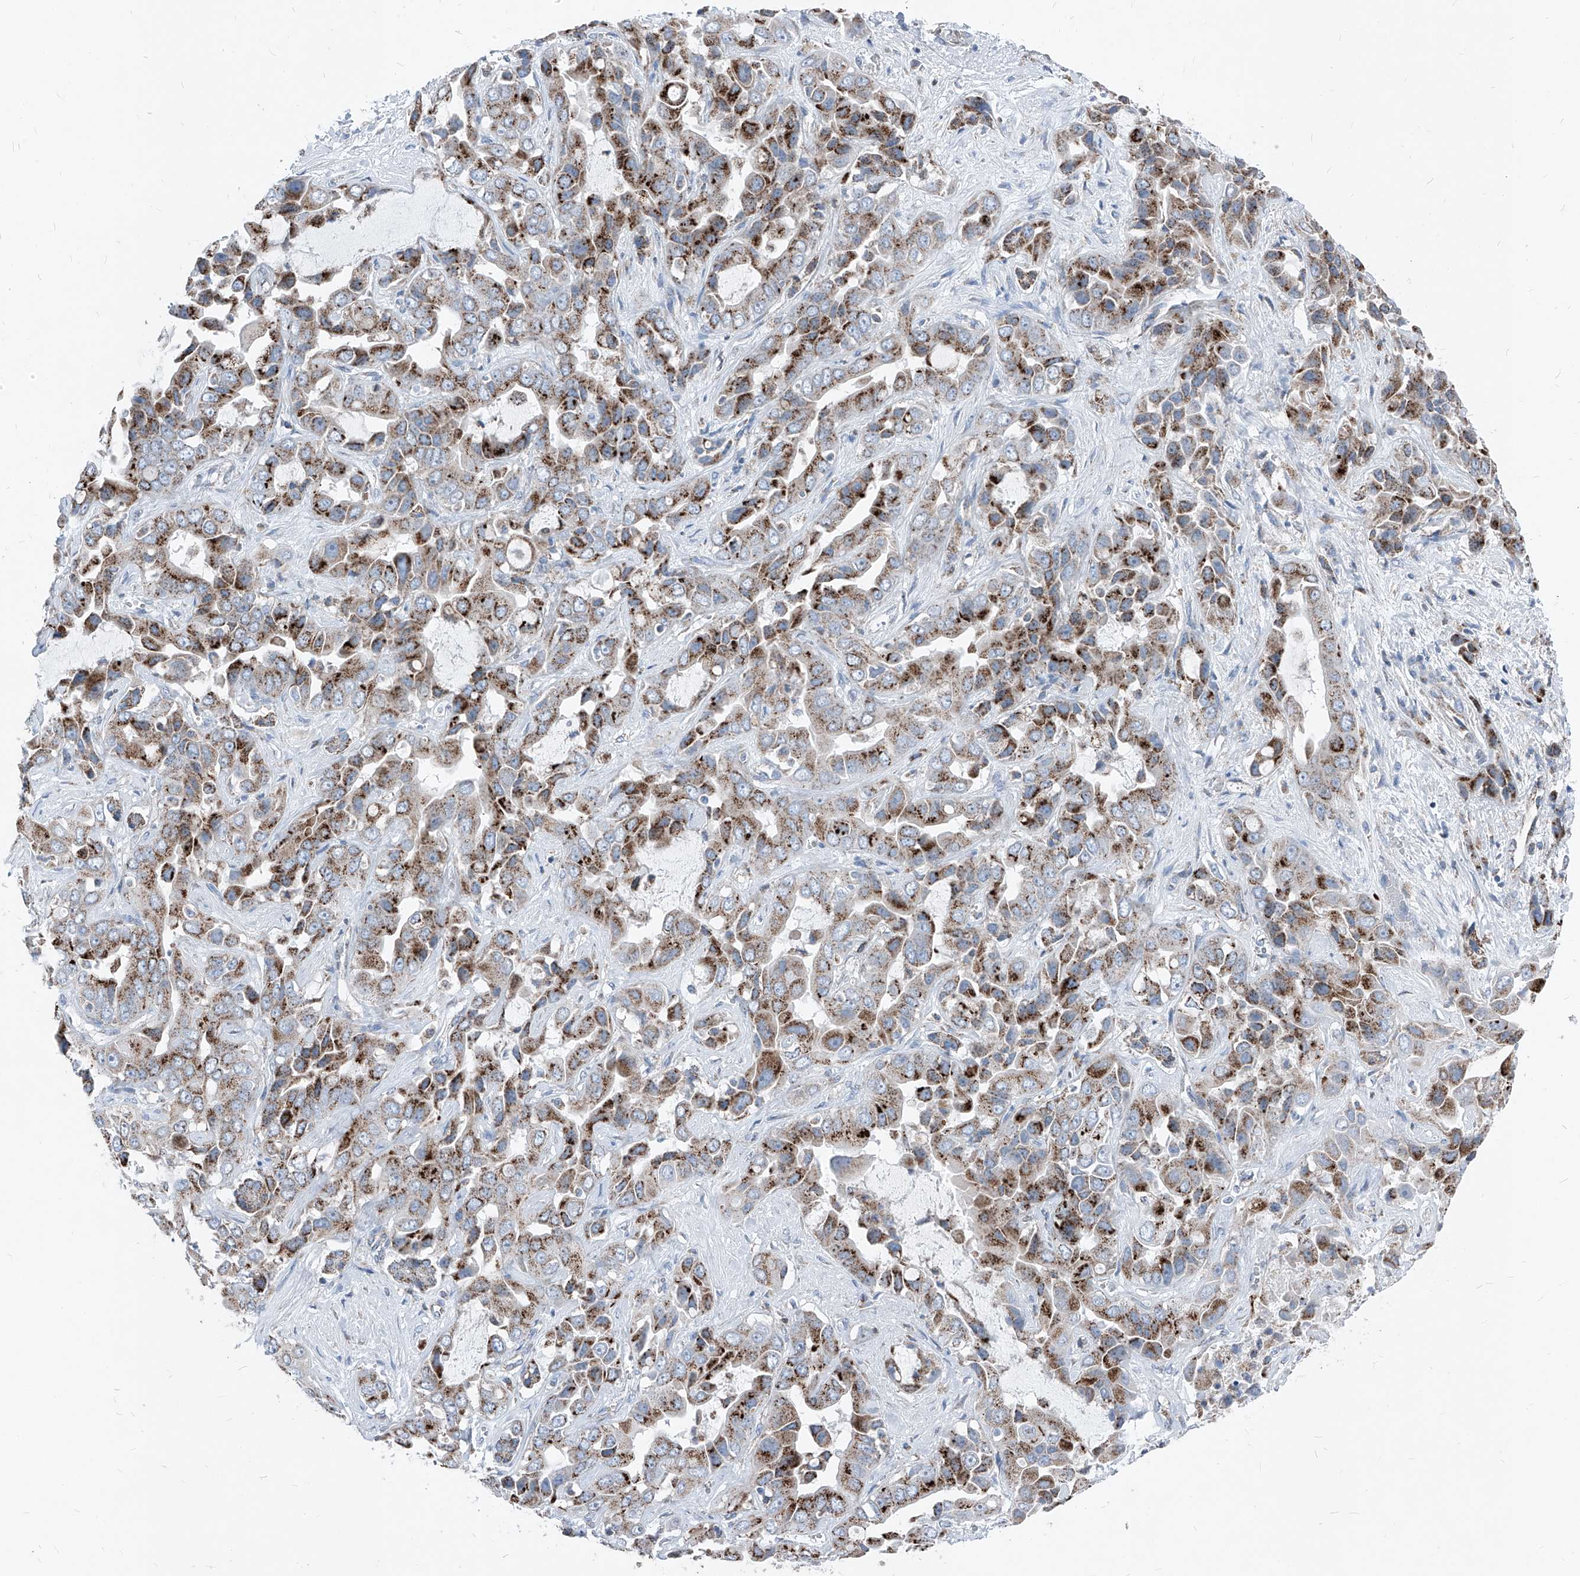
{"staining": {"intensity": "strong", "quantity": ">75%", "location": "cytoplasmic/membranous"}, "tissue": "liver cancer", "cell_type": "Tumor cells", "image_type": "cancer", "snomed": [{"axis": "morphology", "description": "Cholangiocarcinoma"}, {"axis": "topography", "description": "Liver"}], "caption": "Brown immunohistochemical staining in human liver cancer exhibits strong cytoplasmic/membranous positivity in approximately >75% of tumor cells.", "gene": "AGPS", "patient": {"sex": "female", "age": 52}}